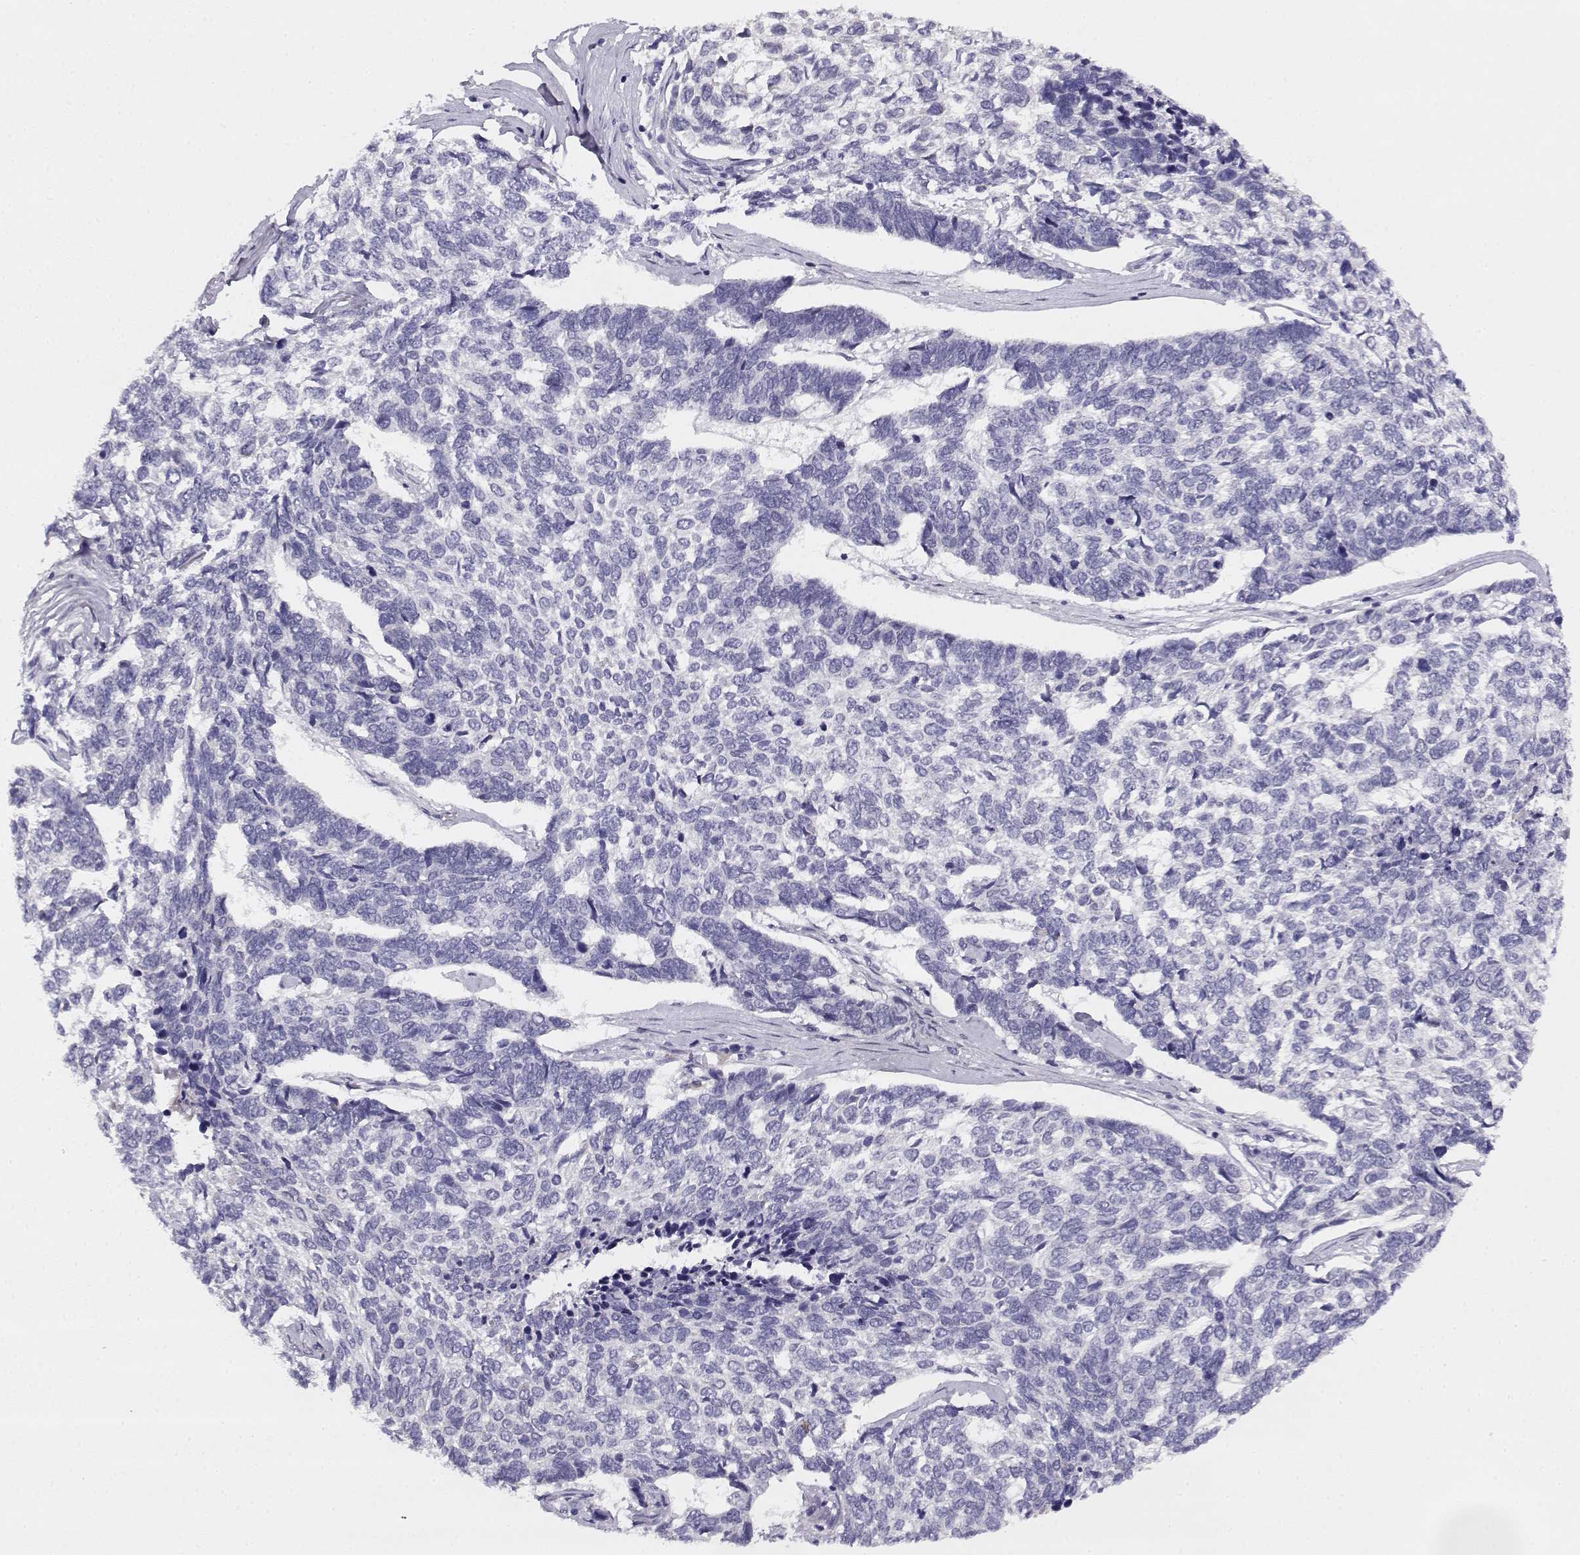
{"staining": {"intensity": "negative", "quantity": "none", "location": "none"}, "tissue": "skin cancer", "cell_type": "Tumor cells", "image_type": "cancer", "snomed": [{"axis": "morphology", "description": "Basal cell carcinoma"}, {"axis": "topography", "description": "Skin"}], "caption": "The IHC image has no significant staining in tumor cells of skin cancer tissue.", "gene": "CREB3L3", "patient": {"sex": "female", "age": 65}}